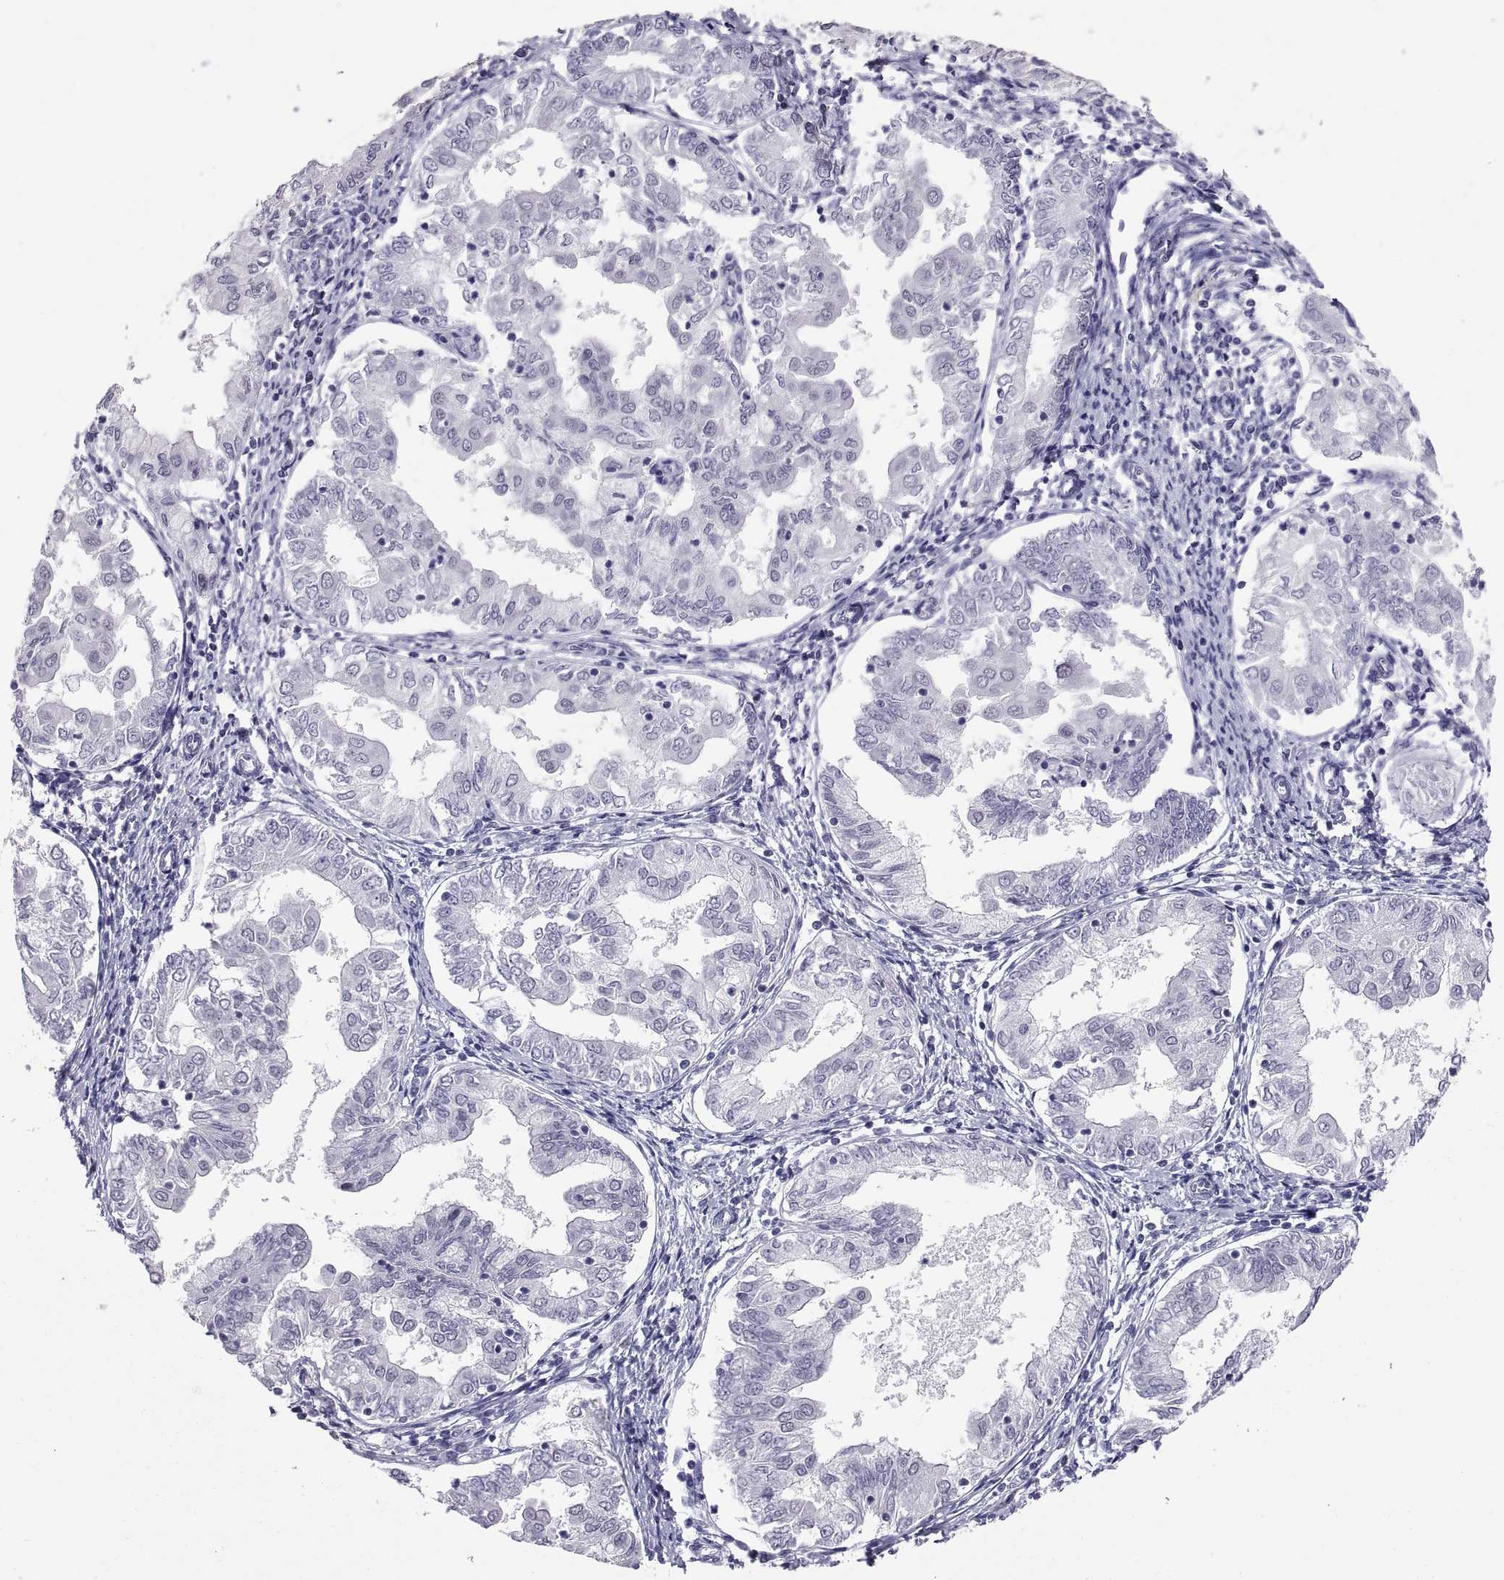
{"staining": {"intensity": "negative", "quantity": "none", "location": "none"}, "tissue": "endometrial cancer", "cell_type": "Tumor cells", "image_type": "cancer", "snomed": [{"axis": "morphology", "description": "Adenocarcinoma, NOS"}, {"axis": "topography", "description": "Endometrium"}], "caption": "Tumor cells are negative for brown protein staining in endometrial adenocarcinoma.", "gene": "KRT77", "patient": {"sex": "female", "age": 68}}